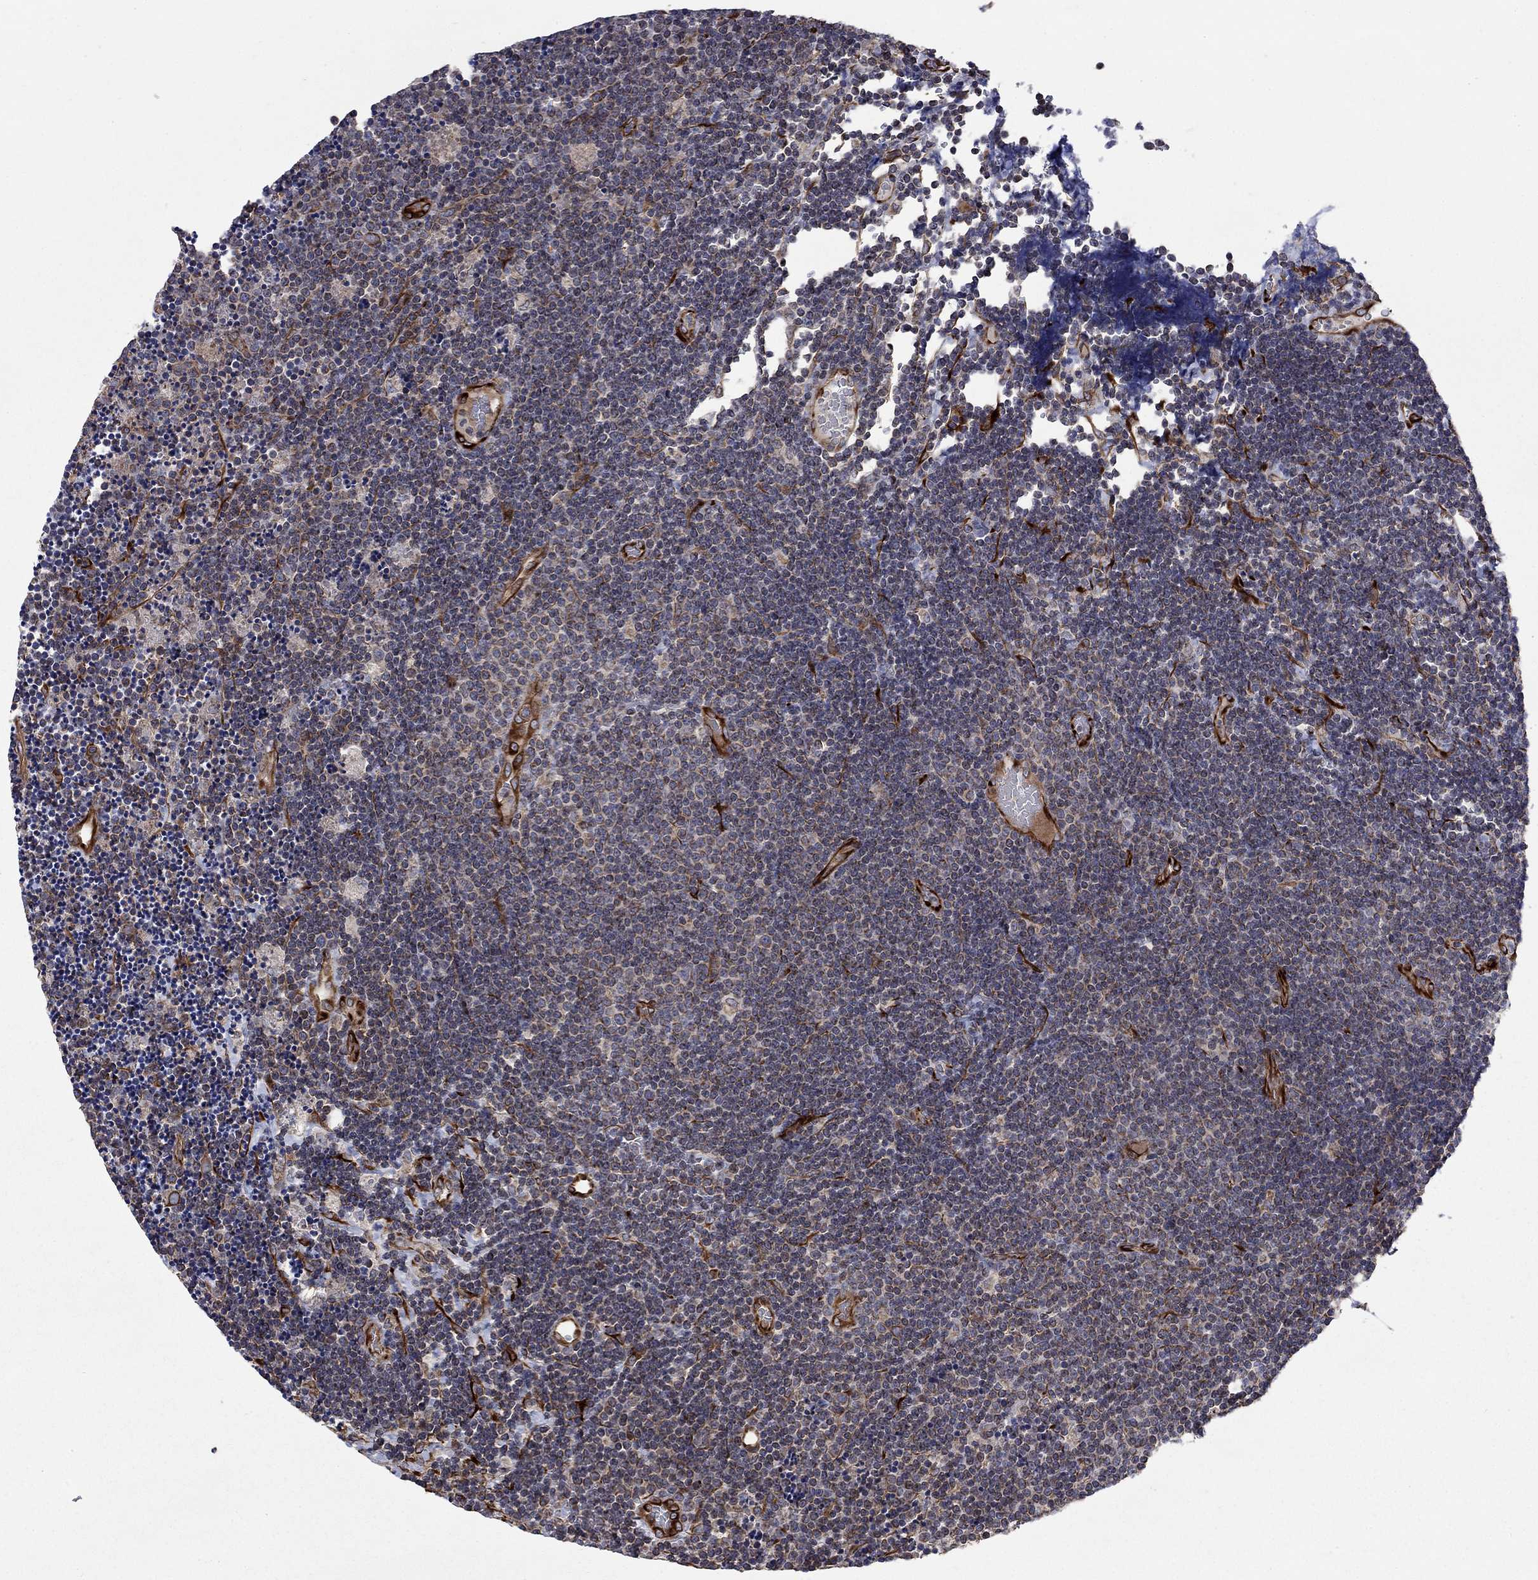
{"staining": {"intensity": "moderate", "quantity": "<25%", "location": "cytoplasmic/membranous"}, "tissue": "lymphoma", "cell_type": "Tumor cells", "image_type": "cancer", "snomed": [{"axis": "morphology", "description": "Malignant lymphoma, non-Hodgkin's type, Low grade"}, {"axis": "topography", "description": "Brain"}], "caption": "Immunohistochemical staining of lymphoma displays low levels of moderate cytoplasmic/membranous staining in about <25% of tumor cells.", "gene": "NDUFC1", "patient": {"sex": "female", "age": 66}}